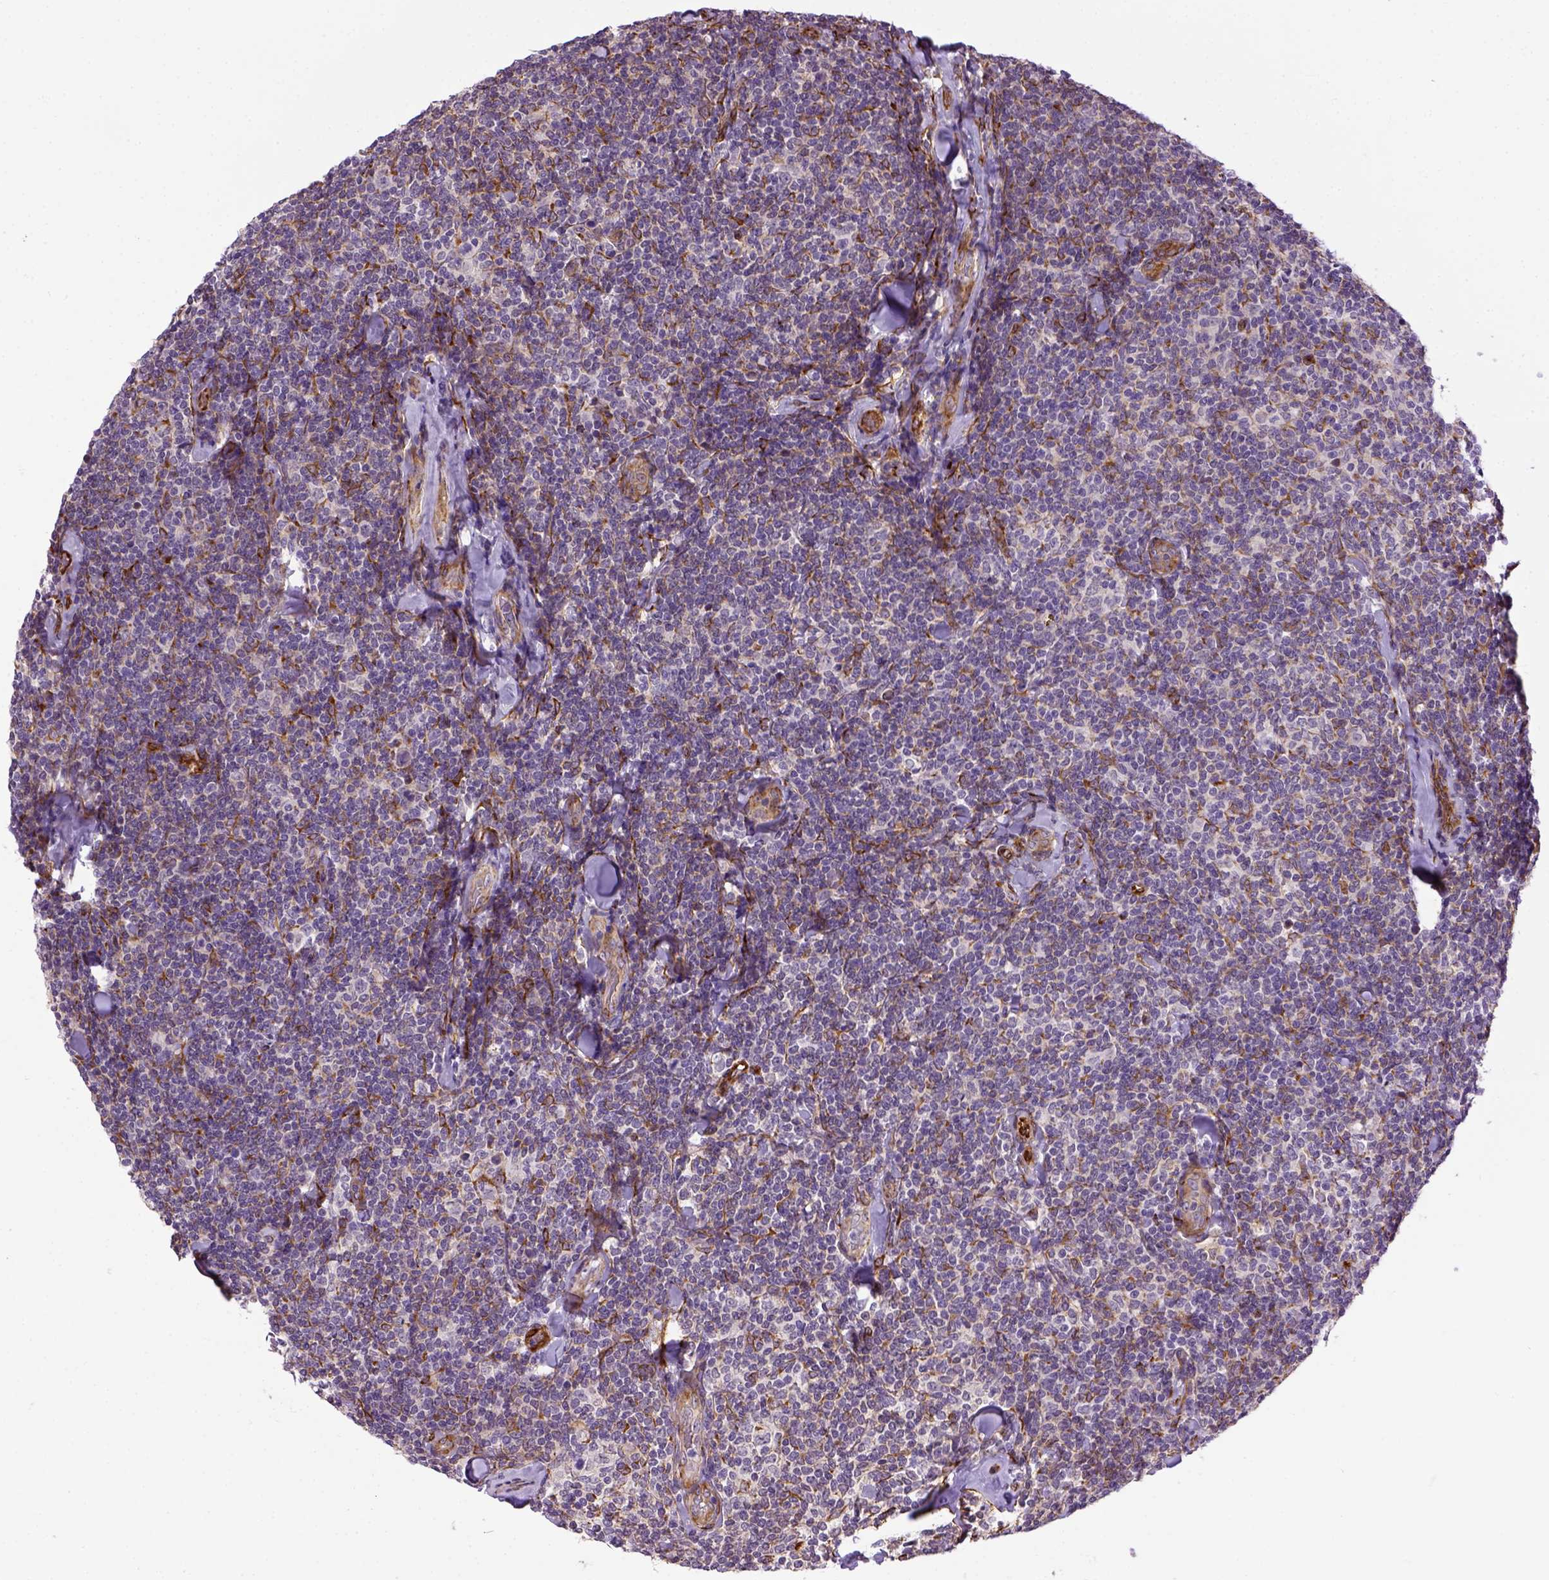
{"staining": {"intensity": "negative", "quantity": "none", "location": "none"}, "tissue": "lymphoma", "cell_type": "Tumor cells", "image_type": "cancer", "snomed": [{"axis": "morphology", "description": "Malignant lymphoma, non-Hodgkin's type, Low grade"}, {"axis": "topography", "description": "Lymph node"}], "caption": "IHC photomicrograph of neoplastic tissue: lymphoma stained with DAB displays no significant protein positivity in tumor cells.", "gene": "KAZN", "patient": {"sex": "female", "age": 56}}